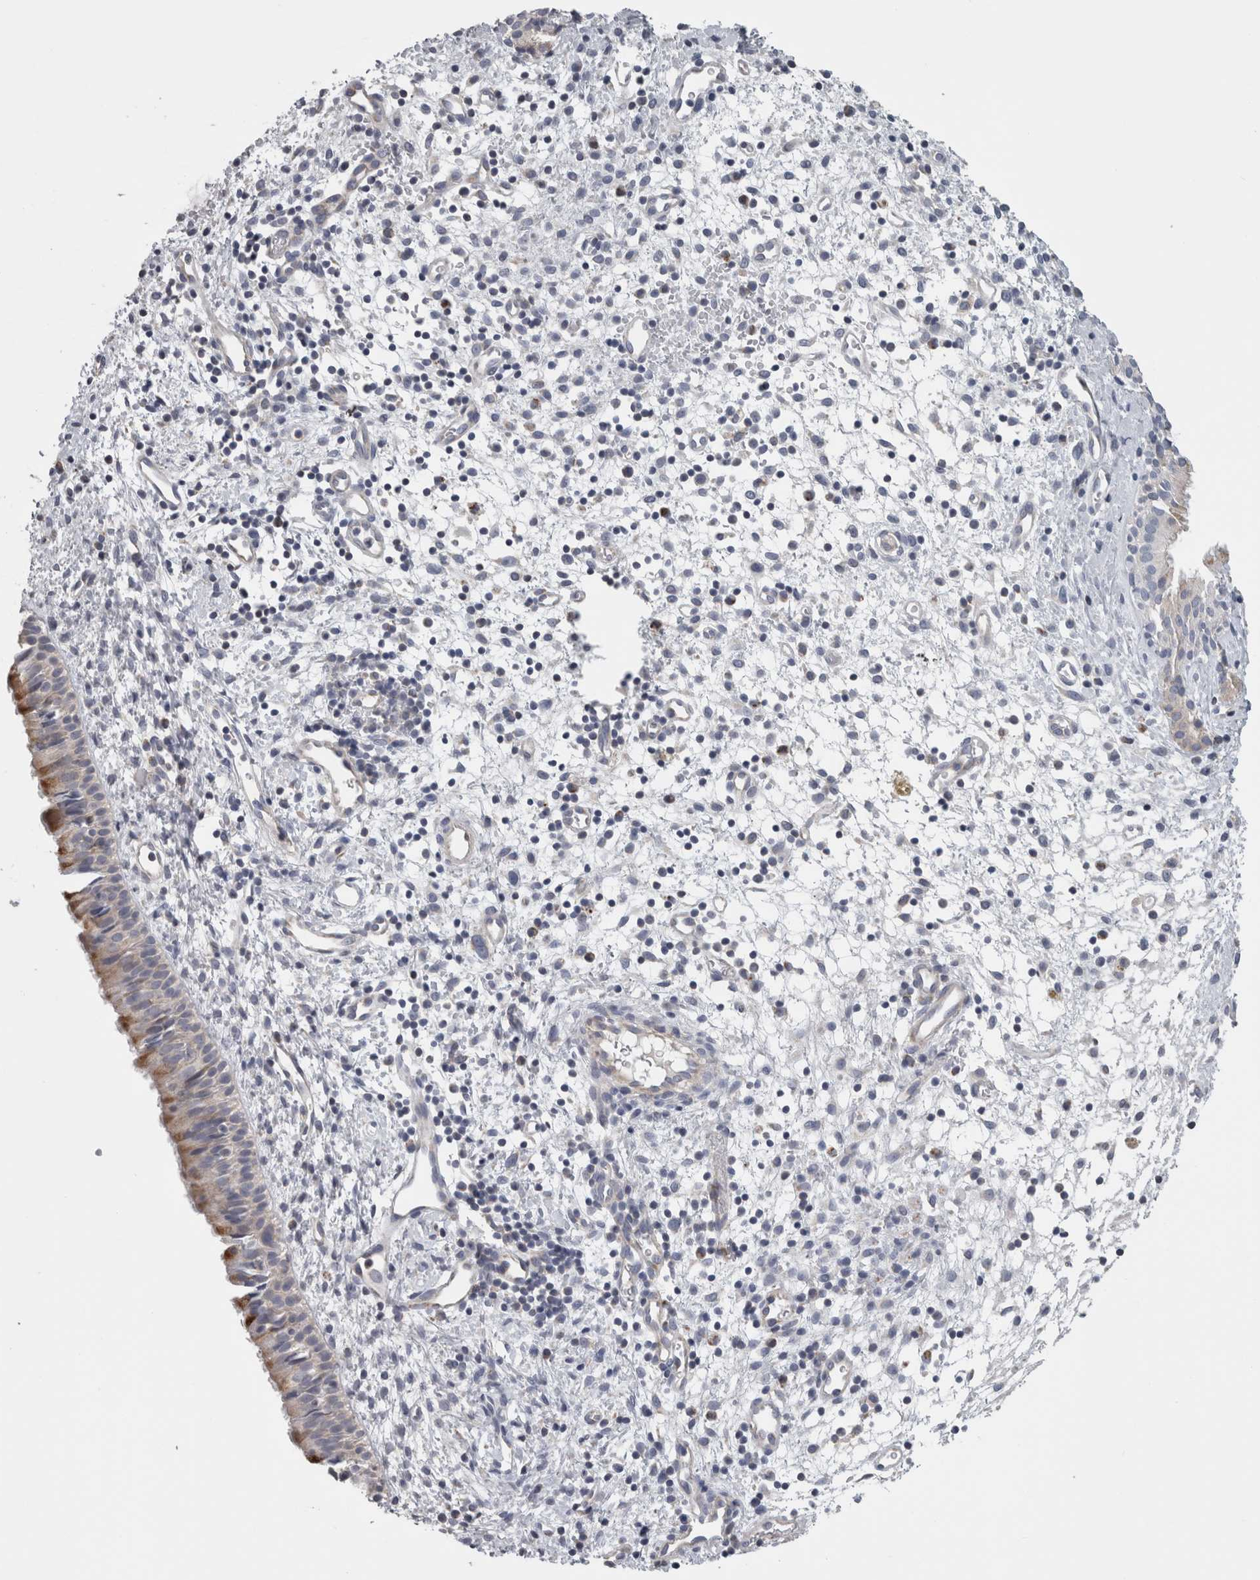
{"staining": {"intensity": "moderate", "quantity": ">75%", "location": "cytoplasmic/membranous"}, "tissue": "nasopharynx", "cell_type": "Respiratory epithelial cells", "image_type": "normal", "snomed": [{"axis": "morphology", "description": "Normal tissue, NOS"}, {"axis": "topography", "description": "Nasopharynx"}], "caption": "Nasopharynx stained for a protein displays moderate cytoplasmic/membranous positivity in respiratory epithelial cells. The protein of interest is shown in brown color, while the nuclei are stained blue.", "gene": "TCAP", "patient": {"sex": "male", "age": 22}}